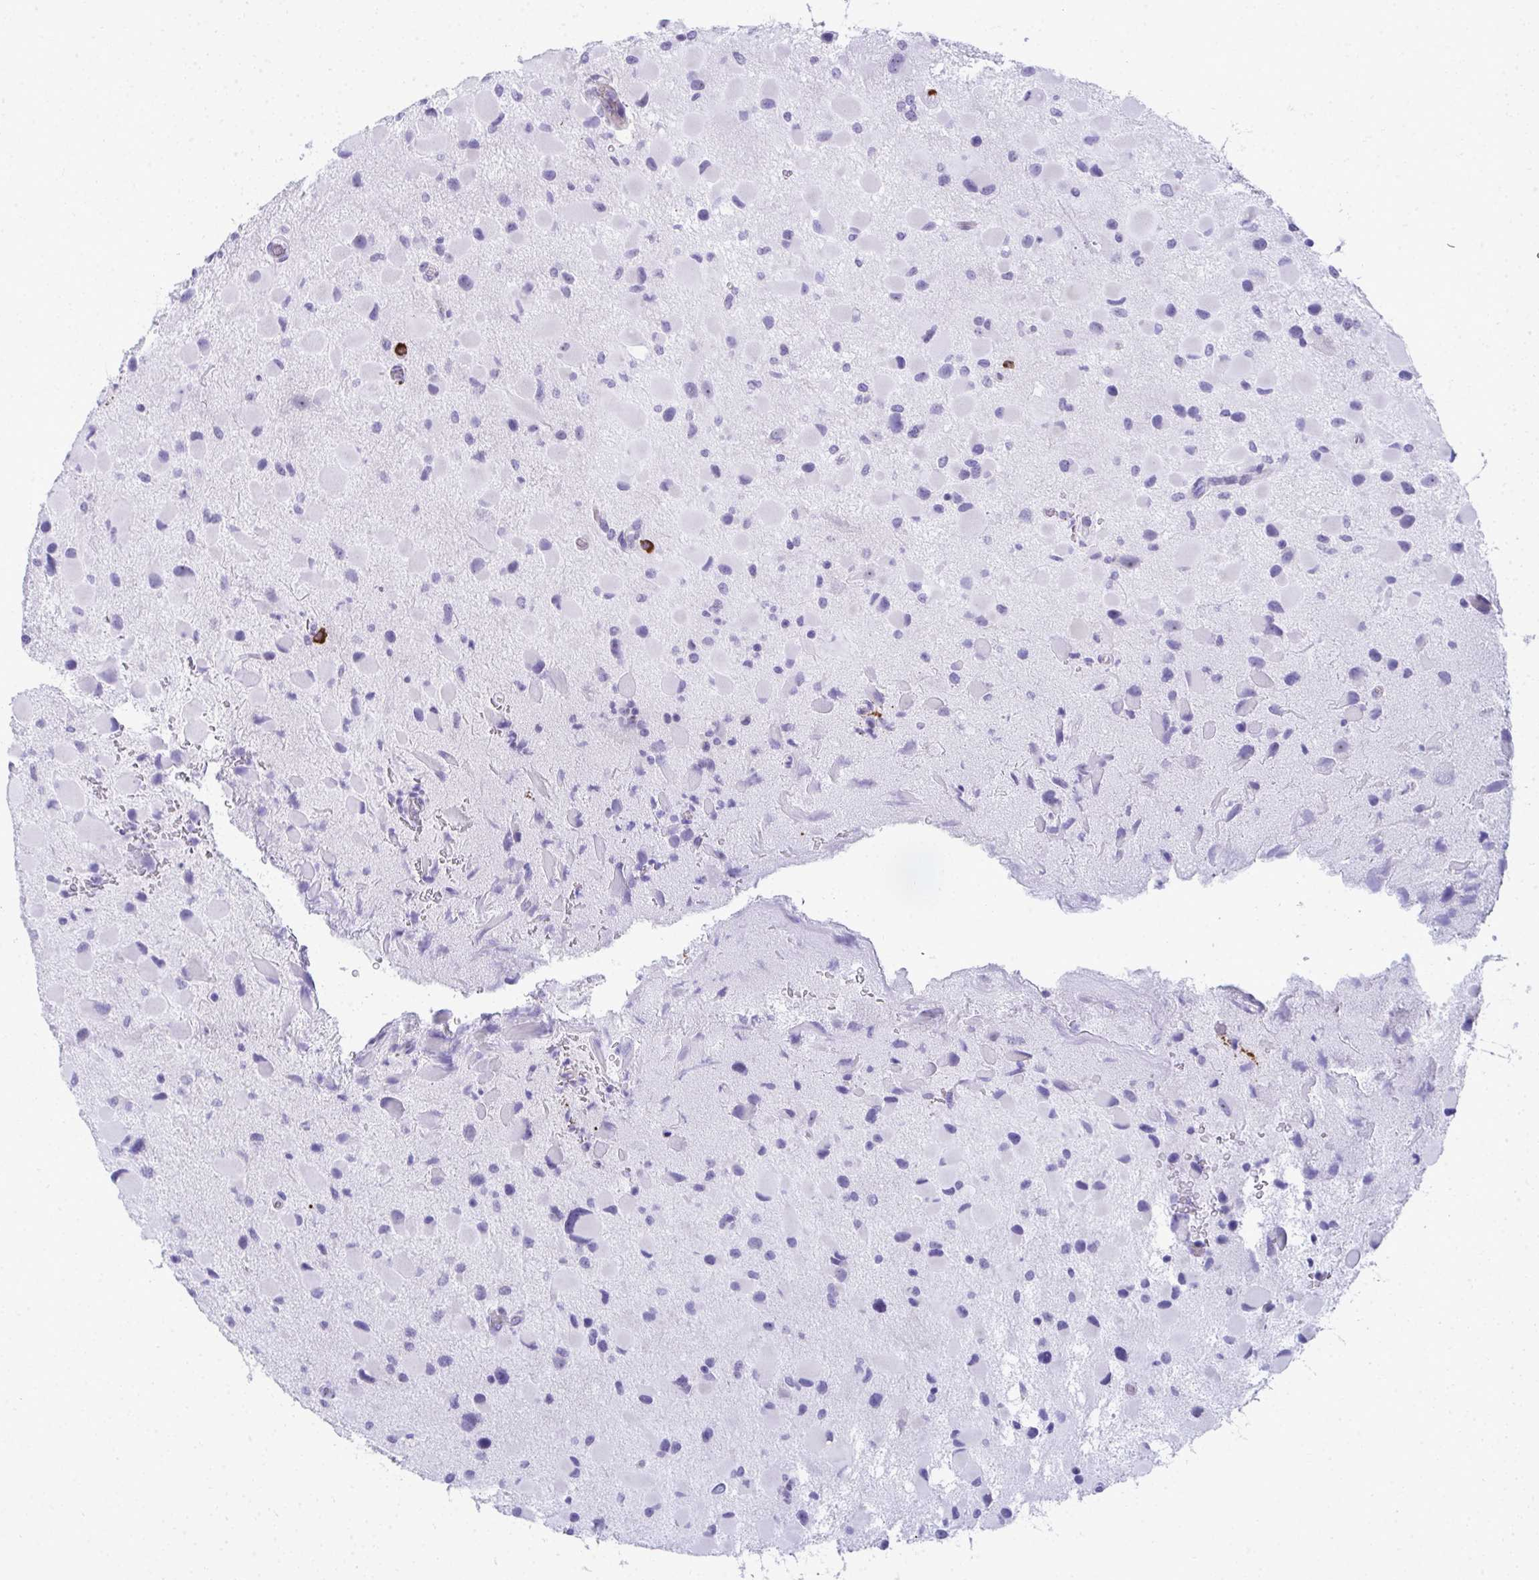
{"staining": {"intensity": "negative", "quantity": "none", "location": "none"}, "tissue": "glioma", "cell_type": "Tumor cells", "image_type": "cancer", "snomed": [{"axis": "morphology", "description": "Glioma, malignant, Low grade"}, {"axis": "topography", "description": "Brain"}], "caption": "Protein analysis of glioma demonstrates no significant expression in tumor cells.", "gene": "PUS7L", "patient": {"sex": "female", "age": 32}}